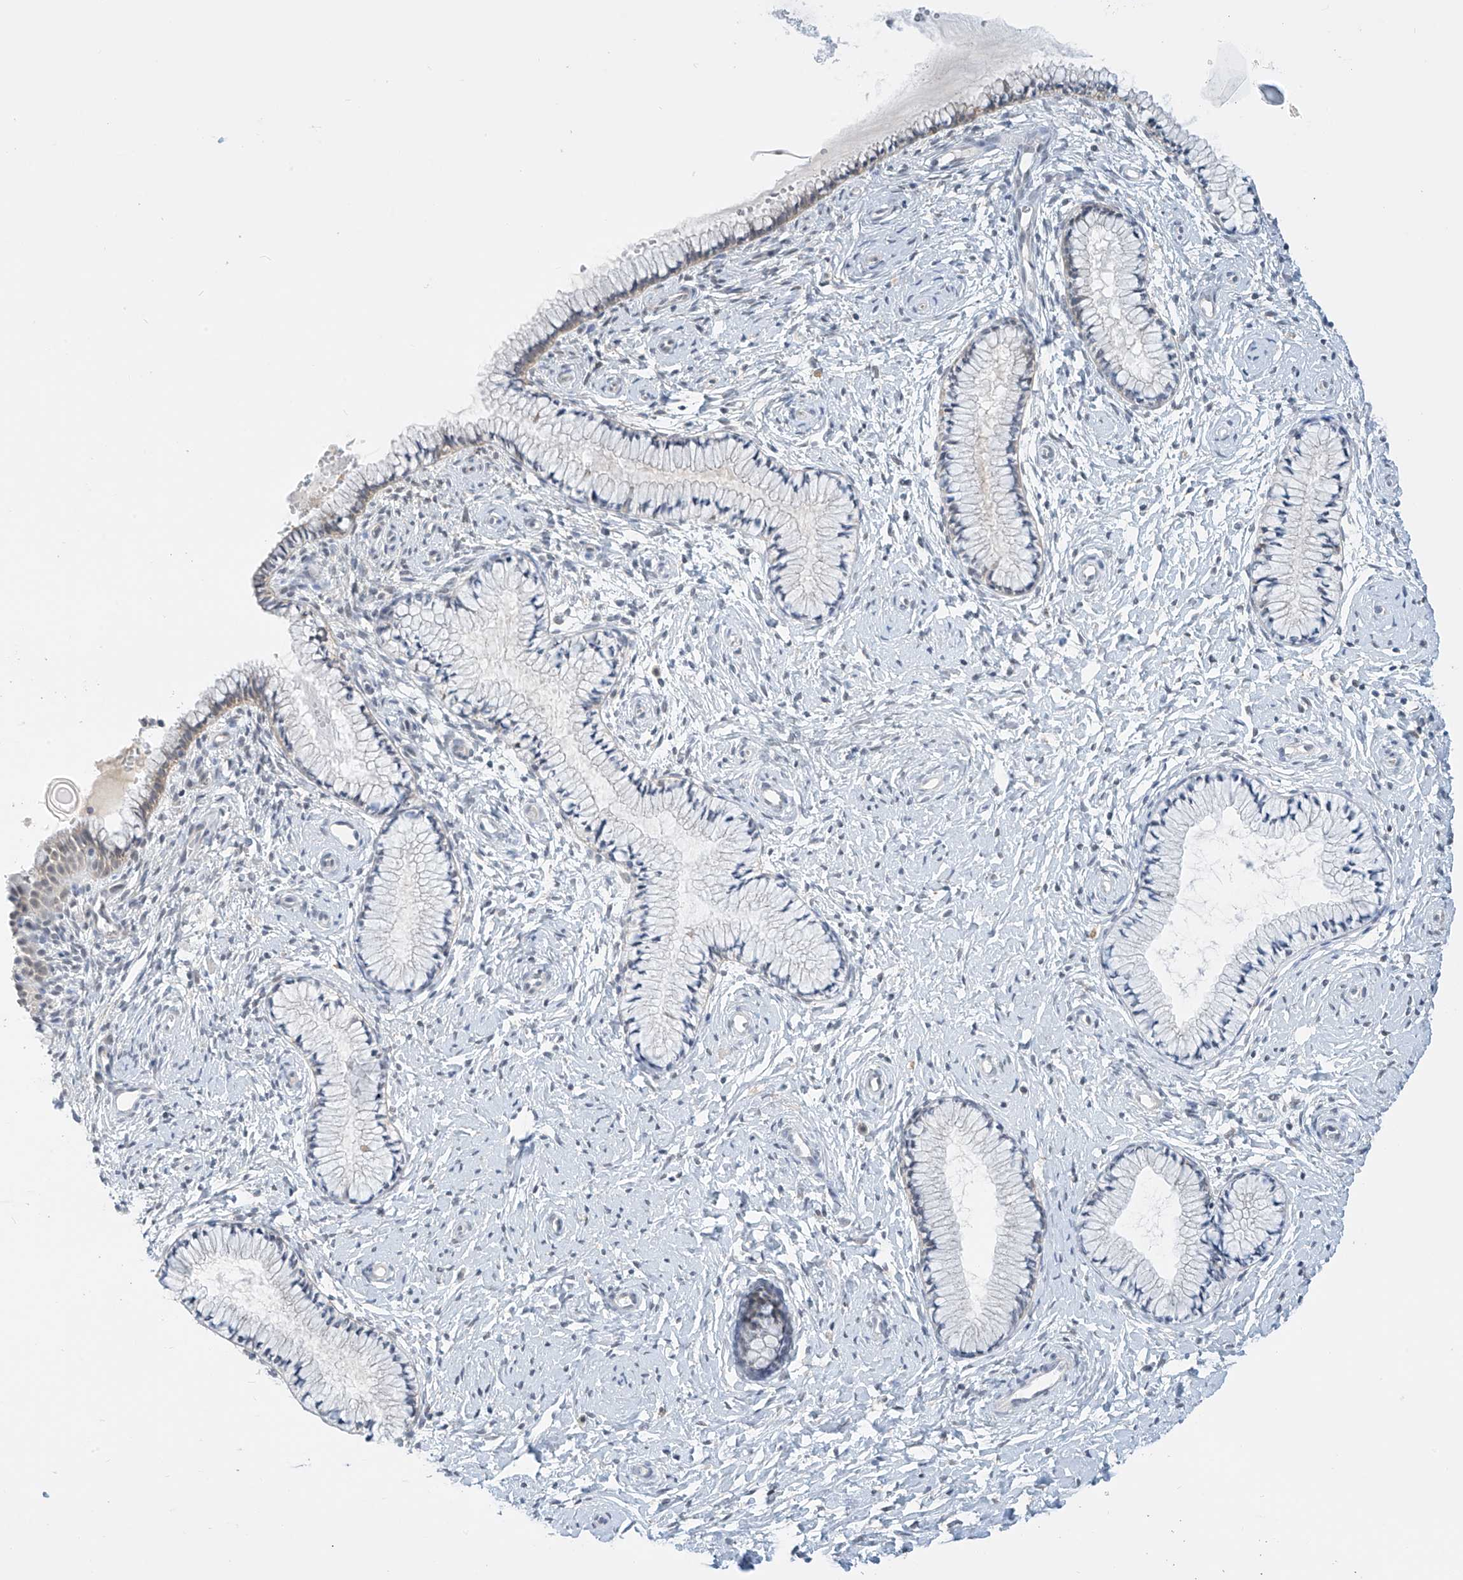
{"staining": {"intensity": "negative", "quantity": "none", "location": "none"}, "tissue": "cervix", "cell_type": "Glandular cells", "image_type": "normal", "snomed": [{"axis": "morphology", "description": "Normal tissue, NOS"}, {"axis": "topography", "description": "Cervix"}], "caption": "A micrograph of cervix stained for a protein demonstrates no brown staining in glandular cells. The staining is performed using DAB (3,3'-diaminobenzidine) brown chromogen with nuclei counter-stained in using hematoxylin.", "gene": "APLF", "patient": {"sex": "female", "age": 33}}